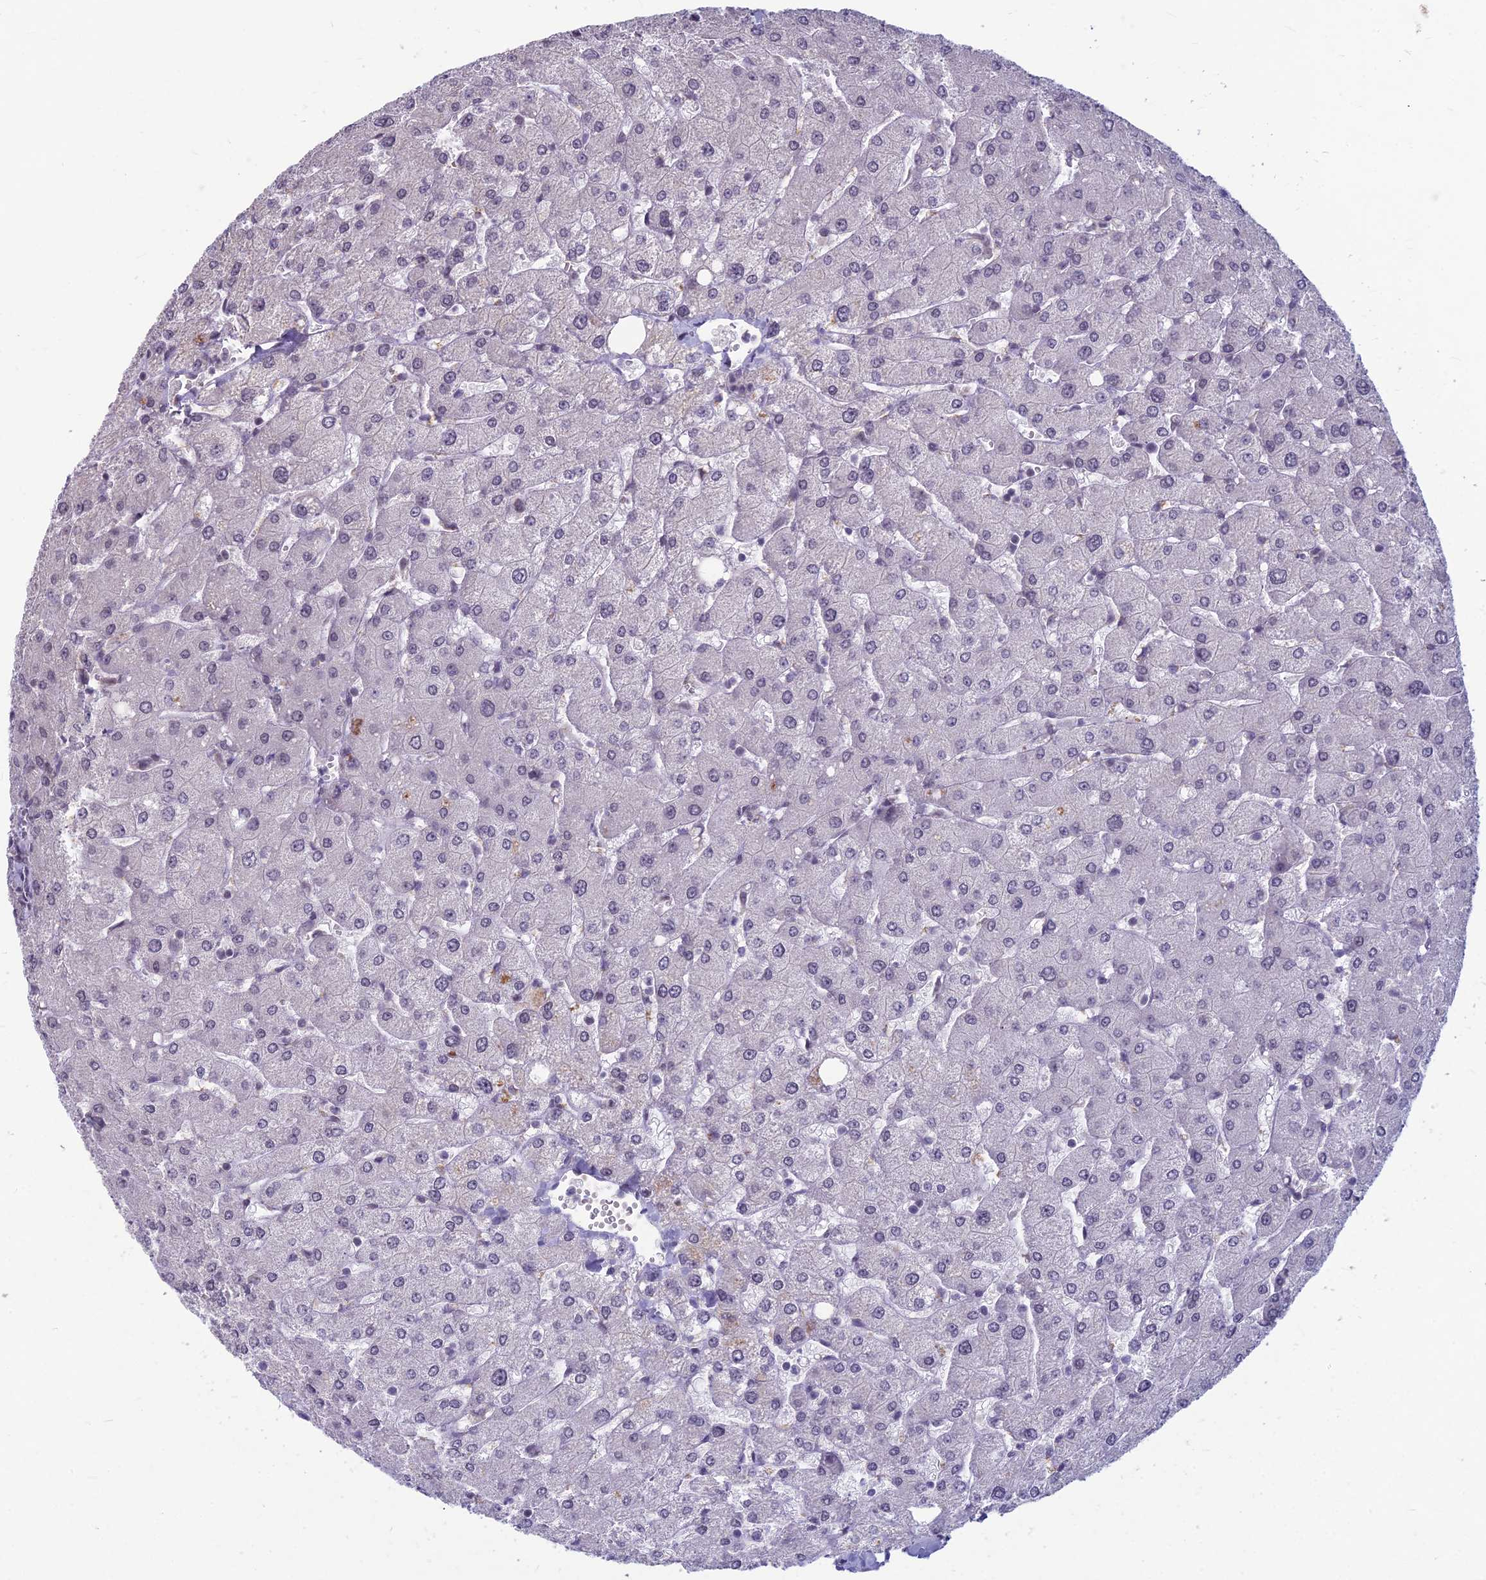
{"staining": {"intensity": "negative", "quantity": "none", "location": "none"}, "tissue": "liver", "cell_type": "Cholangiocytes", "image_type": "normal", "snomed": [{"axis": "morphology", "description": "Normal tissue, NOS"}, {"axis": "topography", "description": "Liver"}], "caption": "A photomicrograph of human liver is negative for staining in cholangiocytes. Brightfield microscopy of immunohistochemistry stained with DAB (3,3'-diaminobenzidine) (brown) and hematoxylin (blue), captured at high magnification.", "gene": "KAT7", "patient": {"sex": "male", "age": 55}}